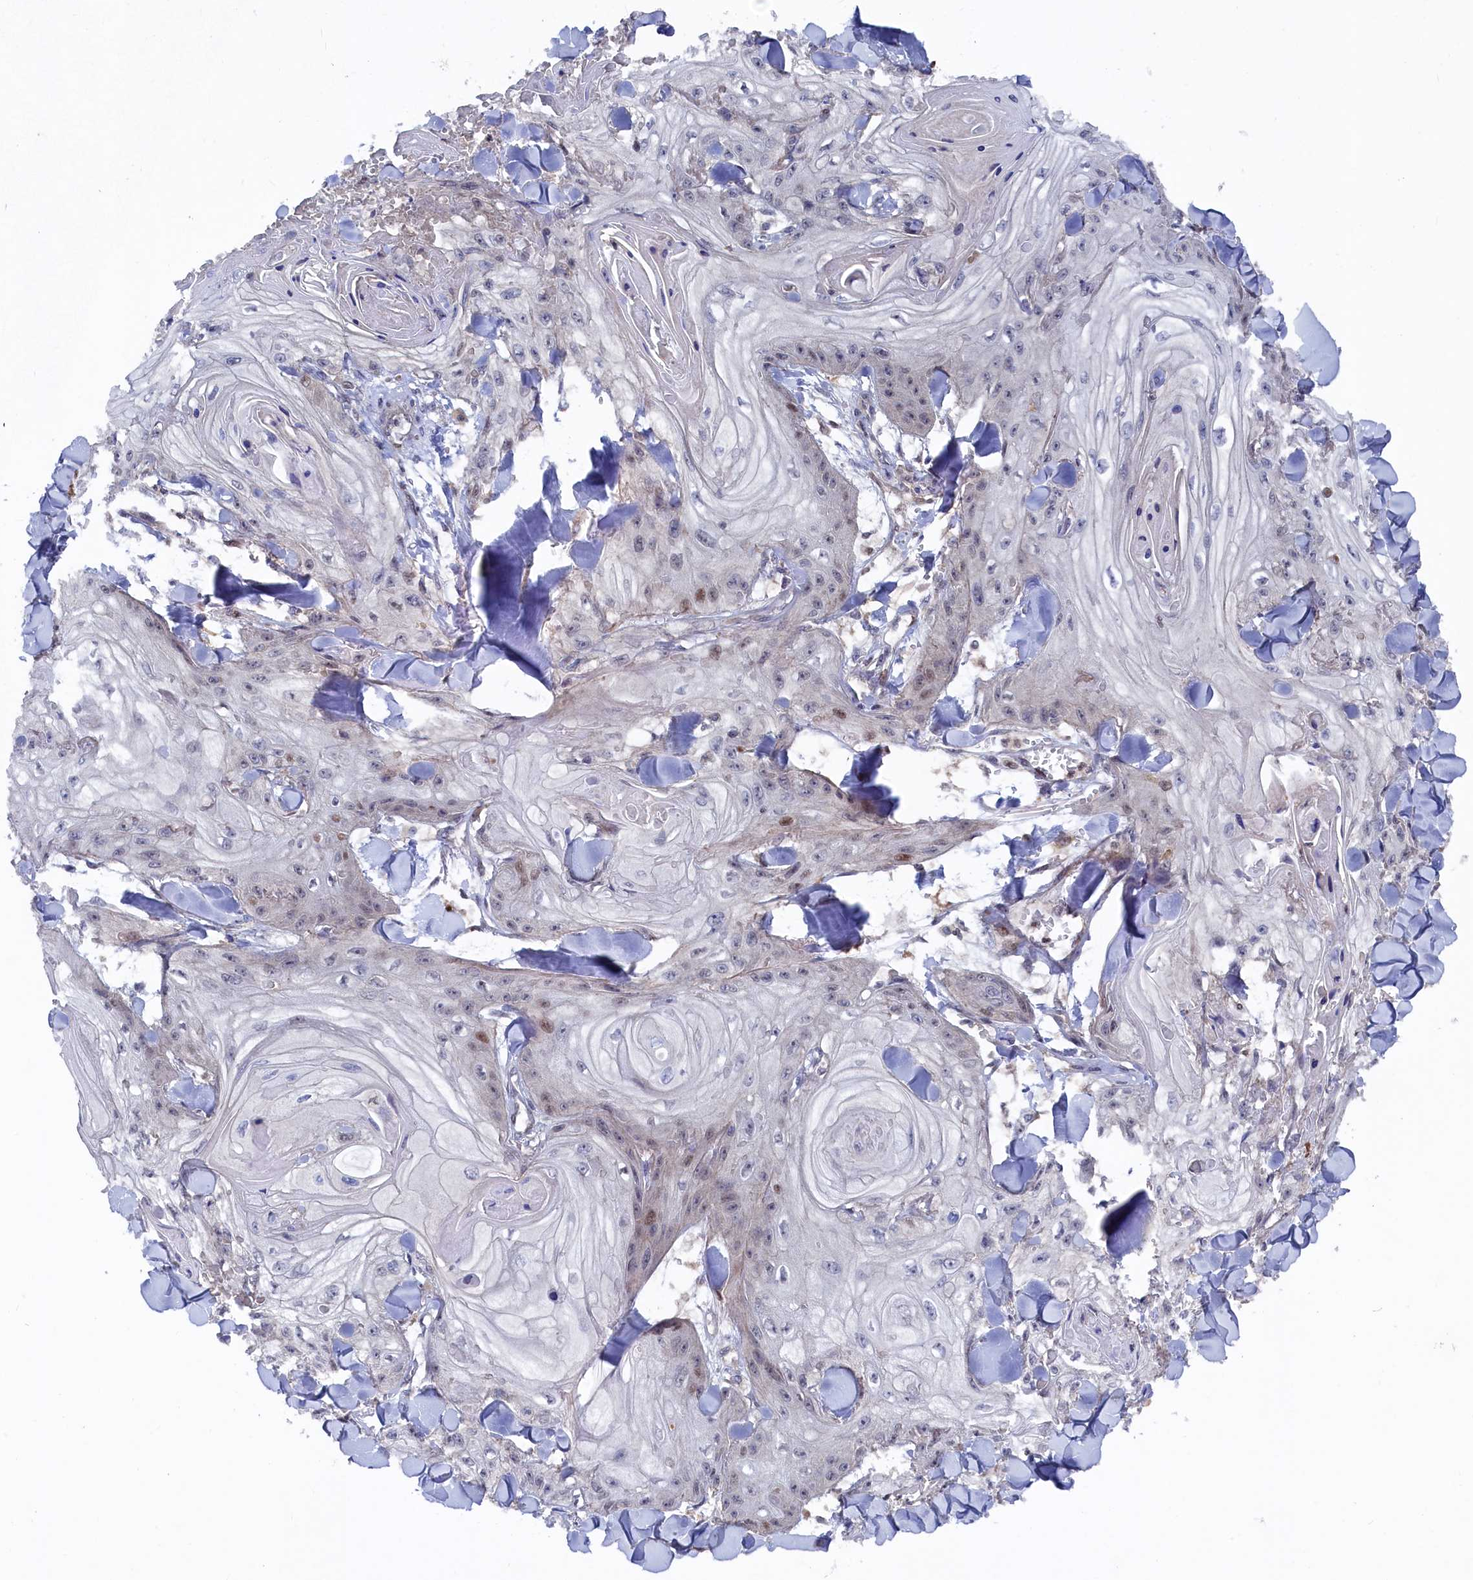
{"staining": {"intensity": "weak", "quantity": "<25%", "location": "nuclear"}, "tissue": "skin cancer", "cell_type": "Tumor cells", "image_type": "cancer", "snomed": [{"axis": "morphology", "description": "Squamous cell carcinoma, NOS"}, {"axis": "topography", "description": "Skin"}], "caption": "IHC micrograph of human skin cancer (squamous cell carcinoma) stained for a protein (brown), which demonstrates no staining in tumor cells.", "gene": "TMC5", "patient": {"sex": "male", "age": 74}}